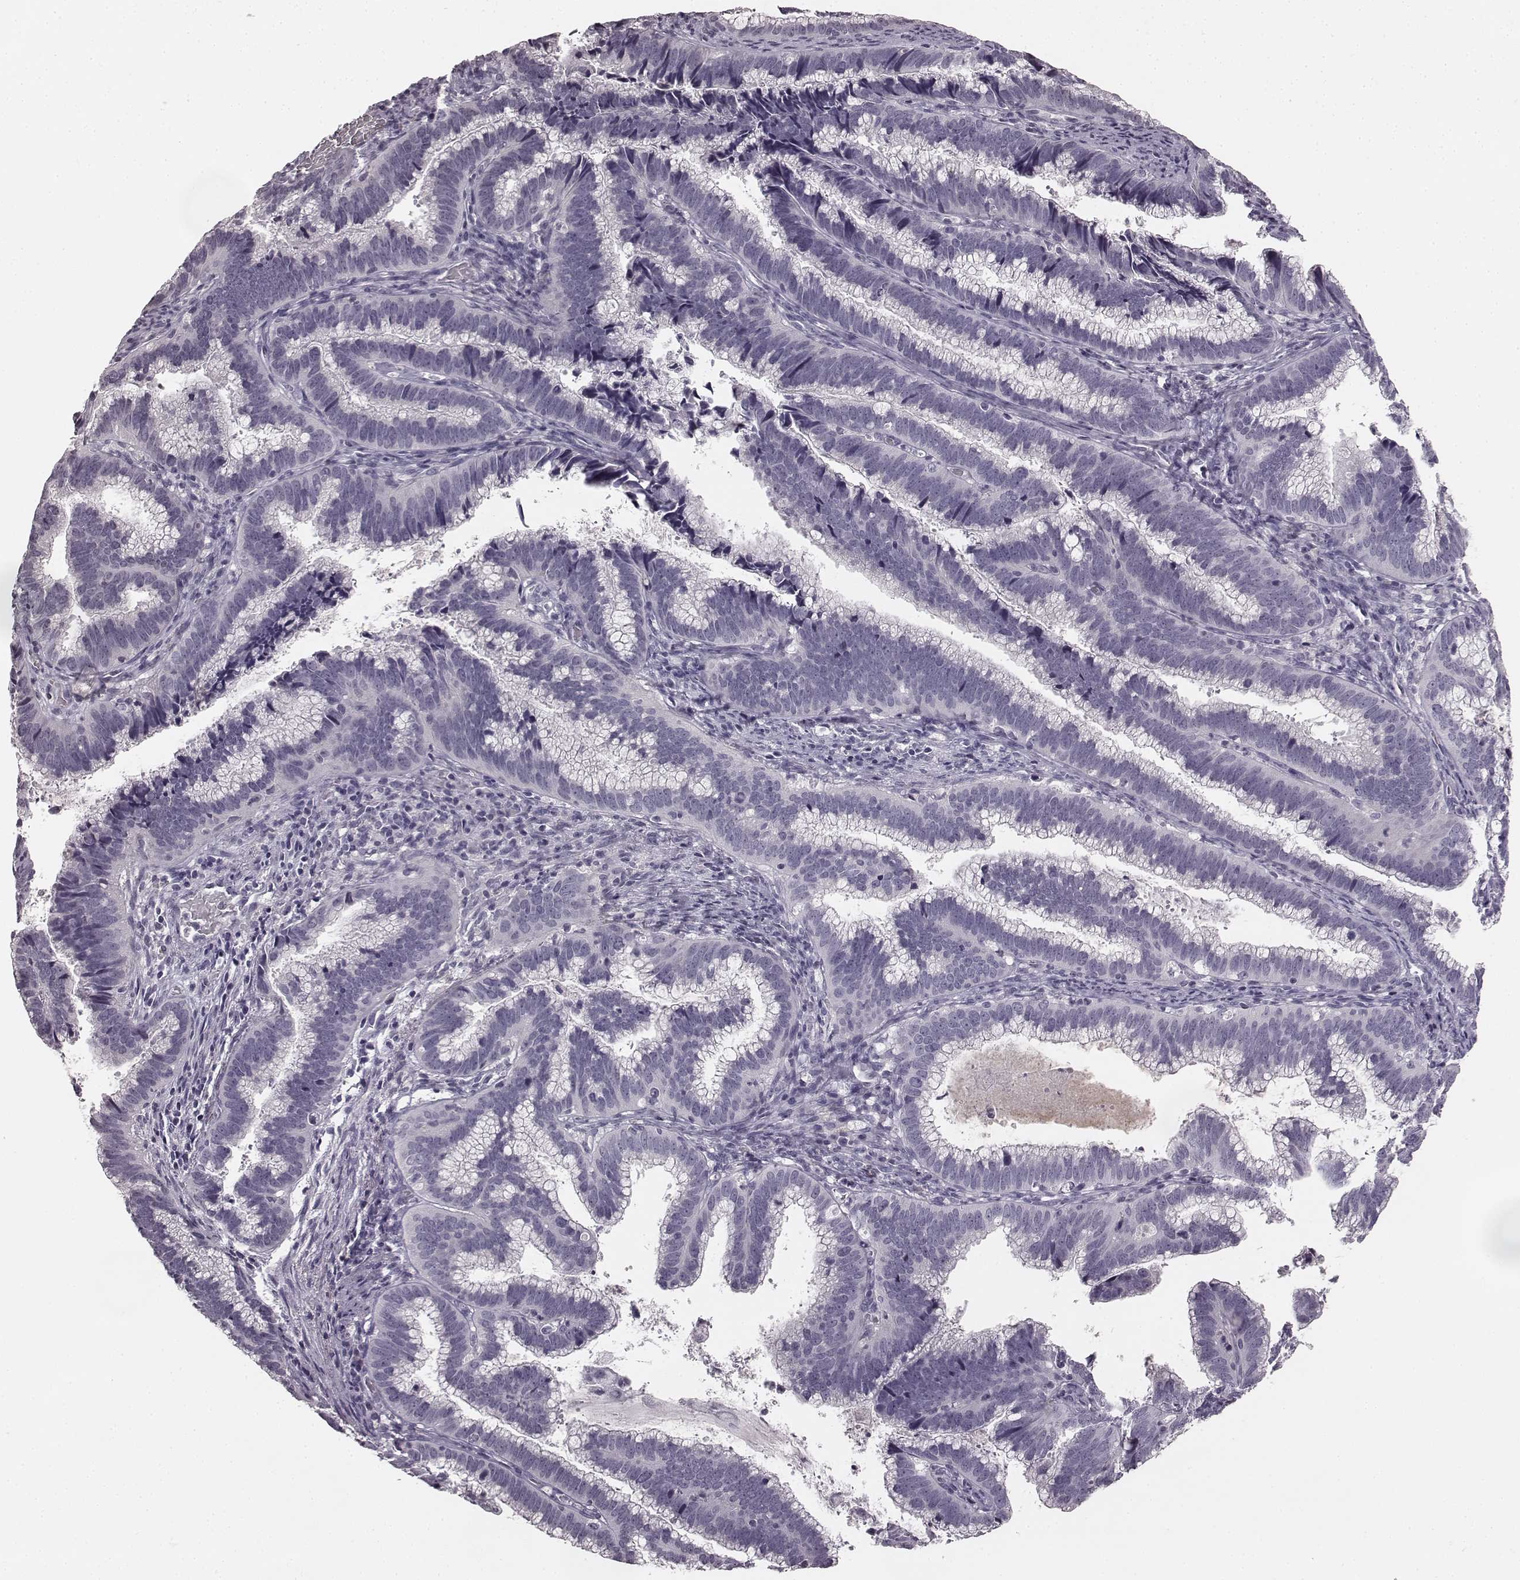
{"staining": {"intensity": "negative", "quantity": "none", "location": "none"}, "tissue": "cervical cancer", "cell_type": "Tumor cells", "image_type": "cancer", "snomed": [{"axis": "morphology", "description": "Adenocarcinoma, NOS"}, {"axis": "topography", "description": "Cervix"}], "caption": "Immunohistochemical staining of human cervical cancer (adenocarcinoma) shows no significant expression in tumor cells.", "gene": "RIT2", "patient": {"sex": "female", "age": 61}}